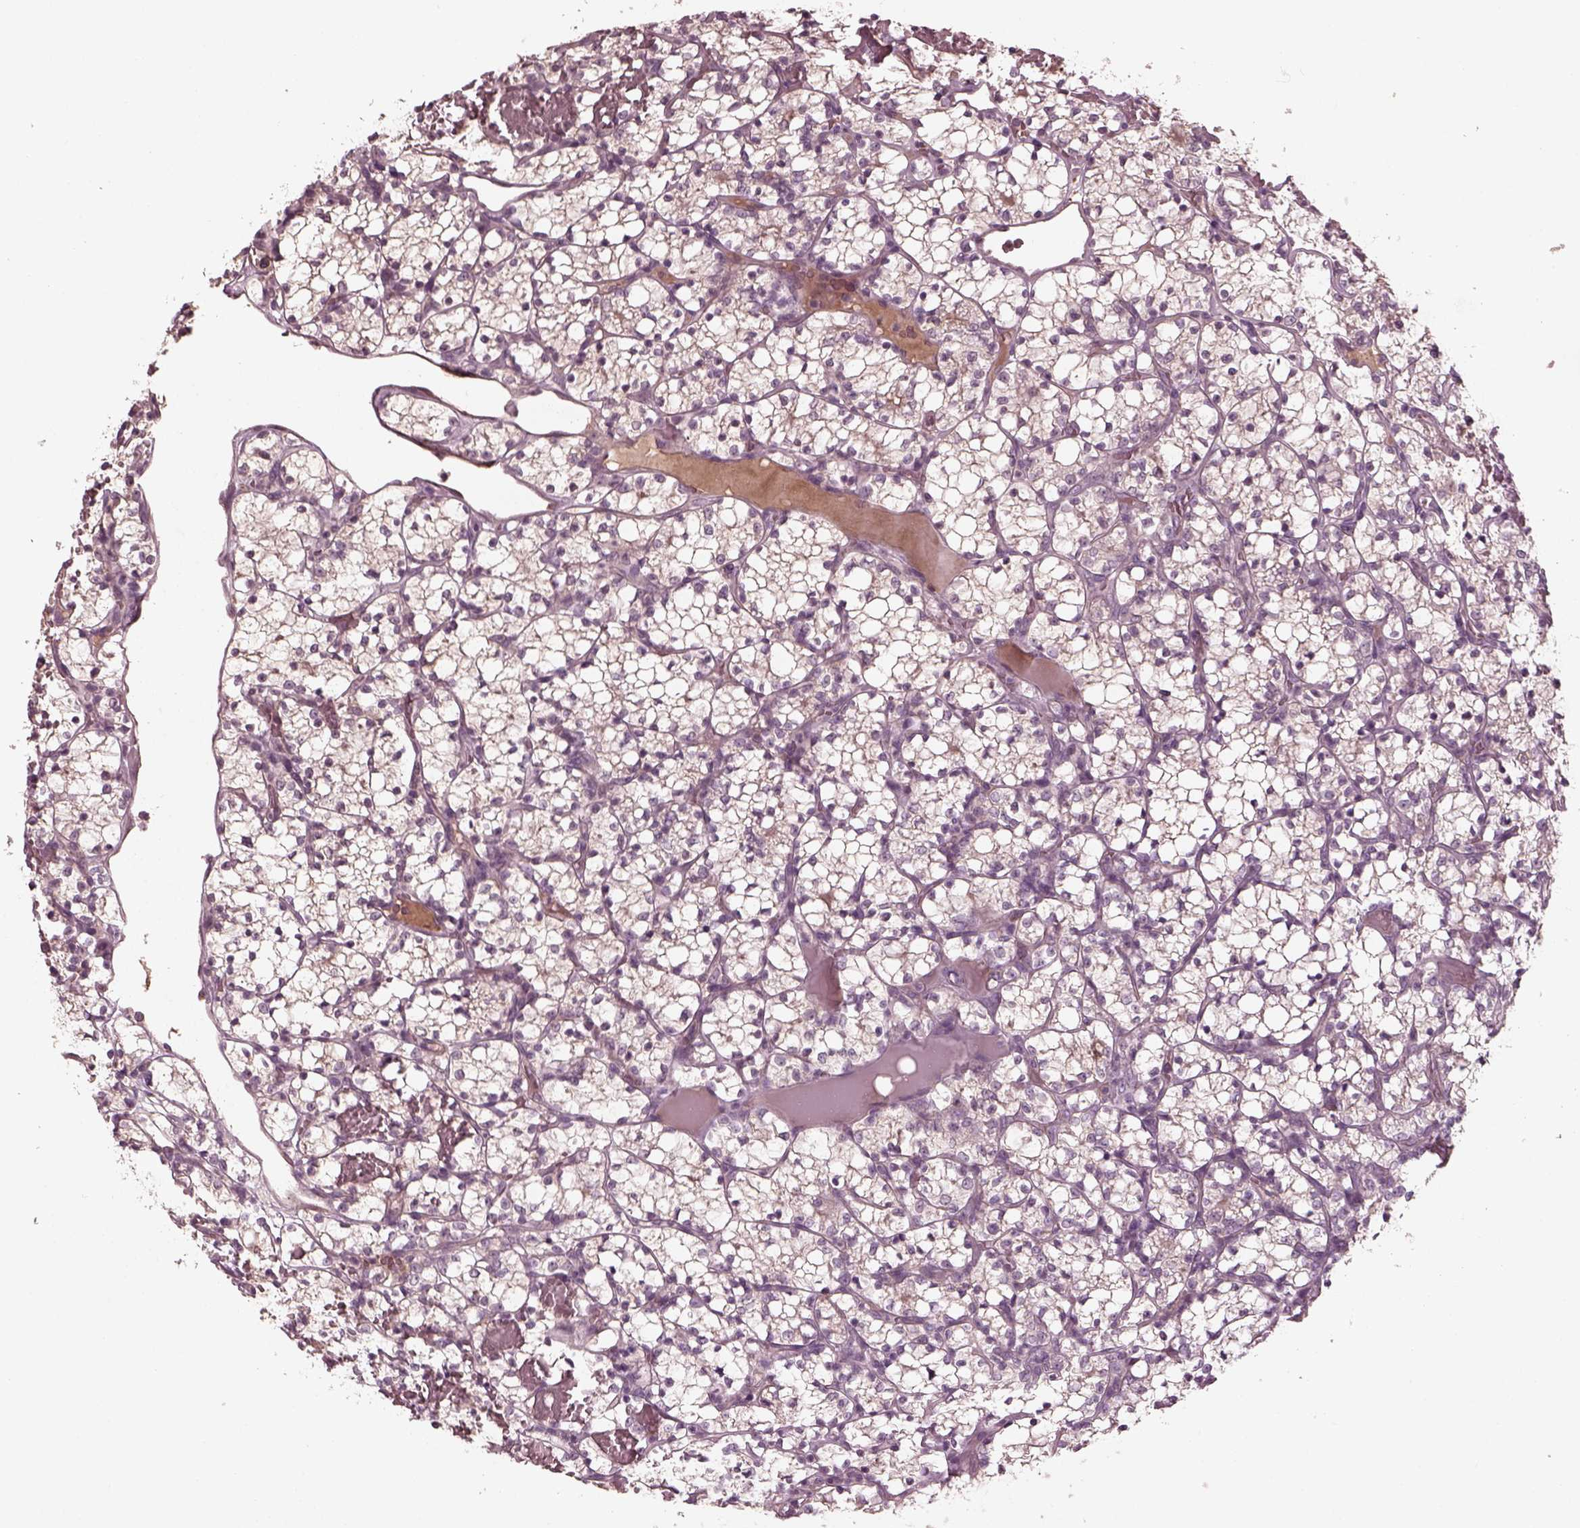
{"staining": {"intensity": "negative", "quantity": "none", "location": "none"}, "tissue": "renal cancer", "cell_type": "Tumor cells", "image_type": "cancer", "snomed": [{"axis": "morphology", "description": "Adenocarcinoma, NOS"}, {"axis": "topography", "description": "Kidney"}], "caption": "IHC photomicrograph of renal adenocarcinoma stained for a protein (brown), which displays no staining in tumor cells.", "gene": "PORCN", "patient": {"sex": "female", "age": 69}}